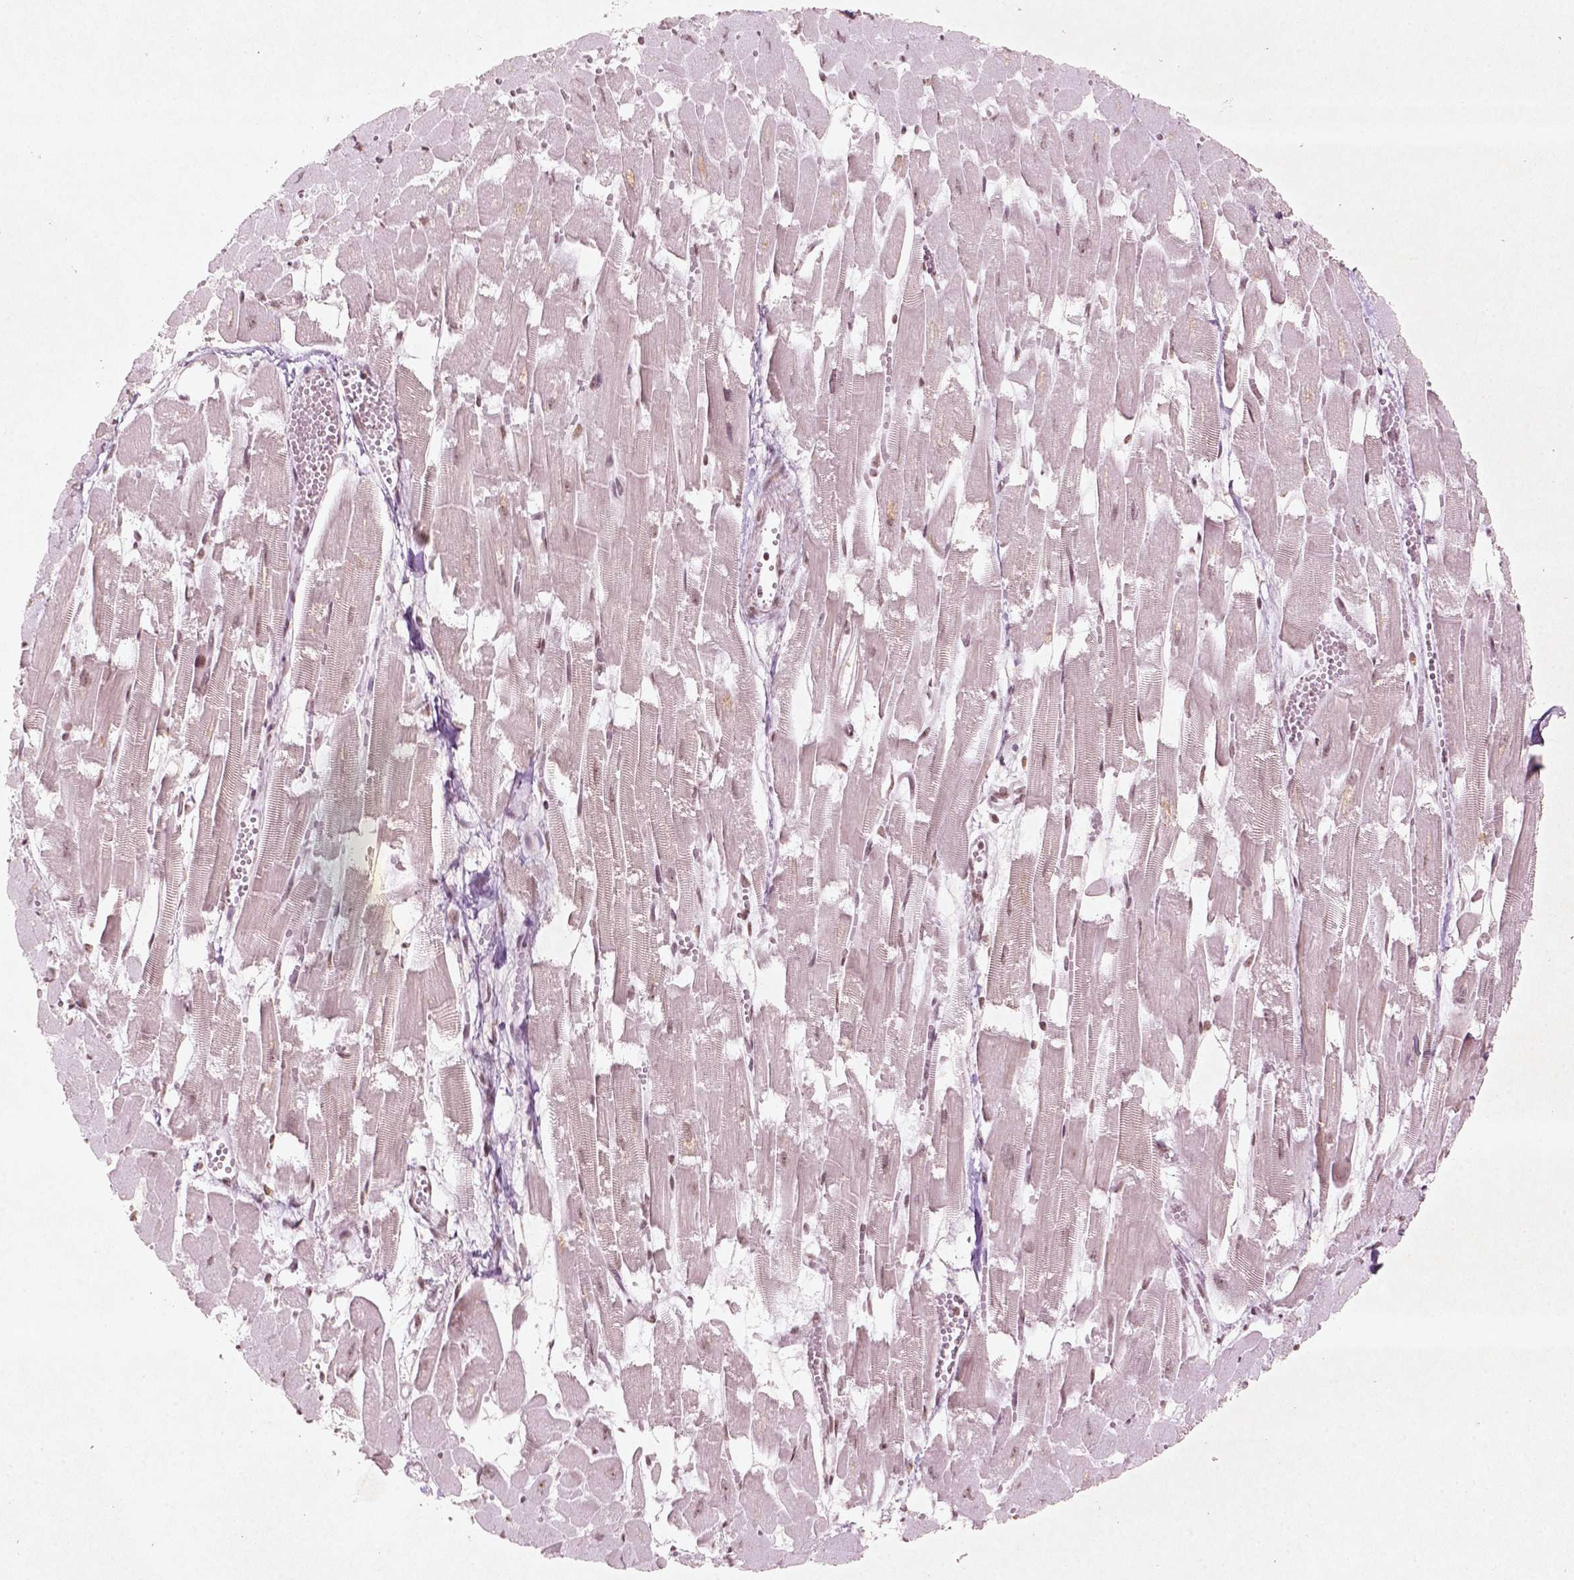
{"staining": {"intensity": "moderate", "quantity": ">75%", "location": "nuclear"}, "tissue": "heart muscle", "cell_type": "Cardiomyocytes", "image_type": "normal", "snomed": [{"axis": "morphology", "description": "Normal tissue, NOS"}, {"axis": "topography", "description": "Heart"}], "caption": "Immunohistochemistry image of unremarkable human heart muscle stained for a protein (brown), which shows medium levels of moderate nuclear positivity in about >75% of cardiomyocytes.", "gene": "HMG20B", "patient": {"sex": "female", "age": 52}}